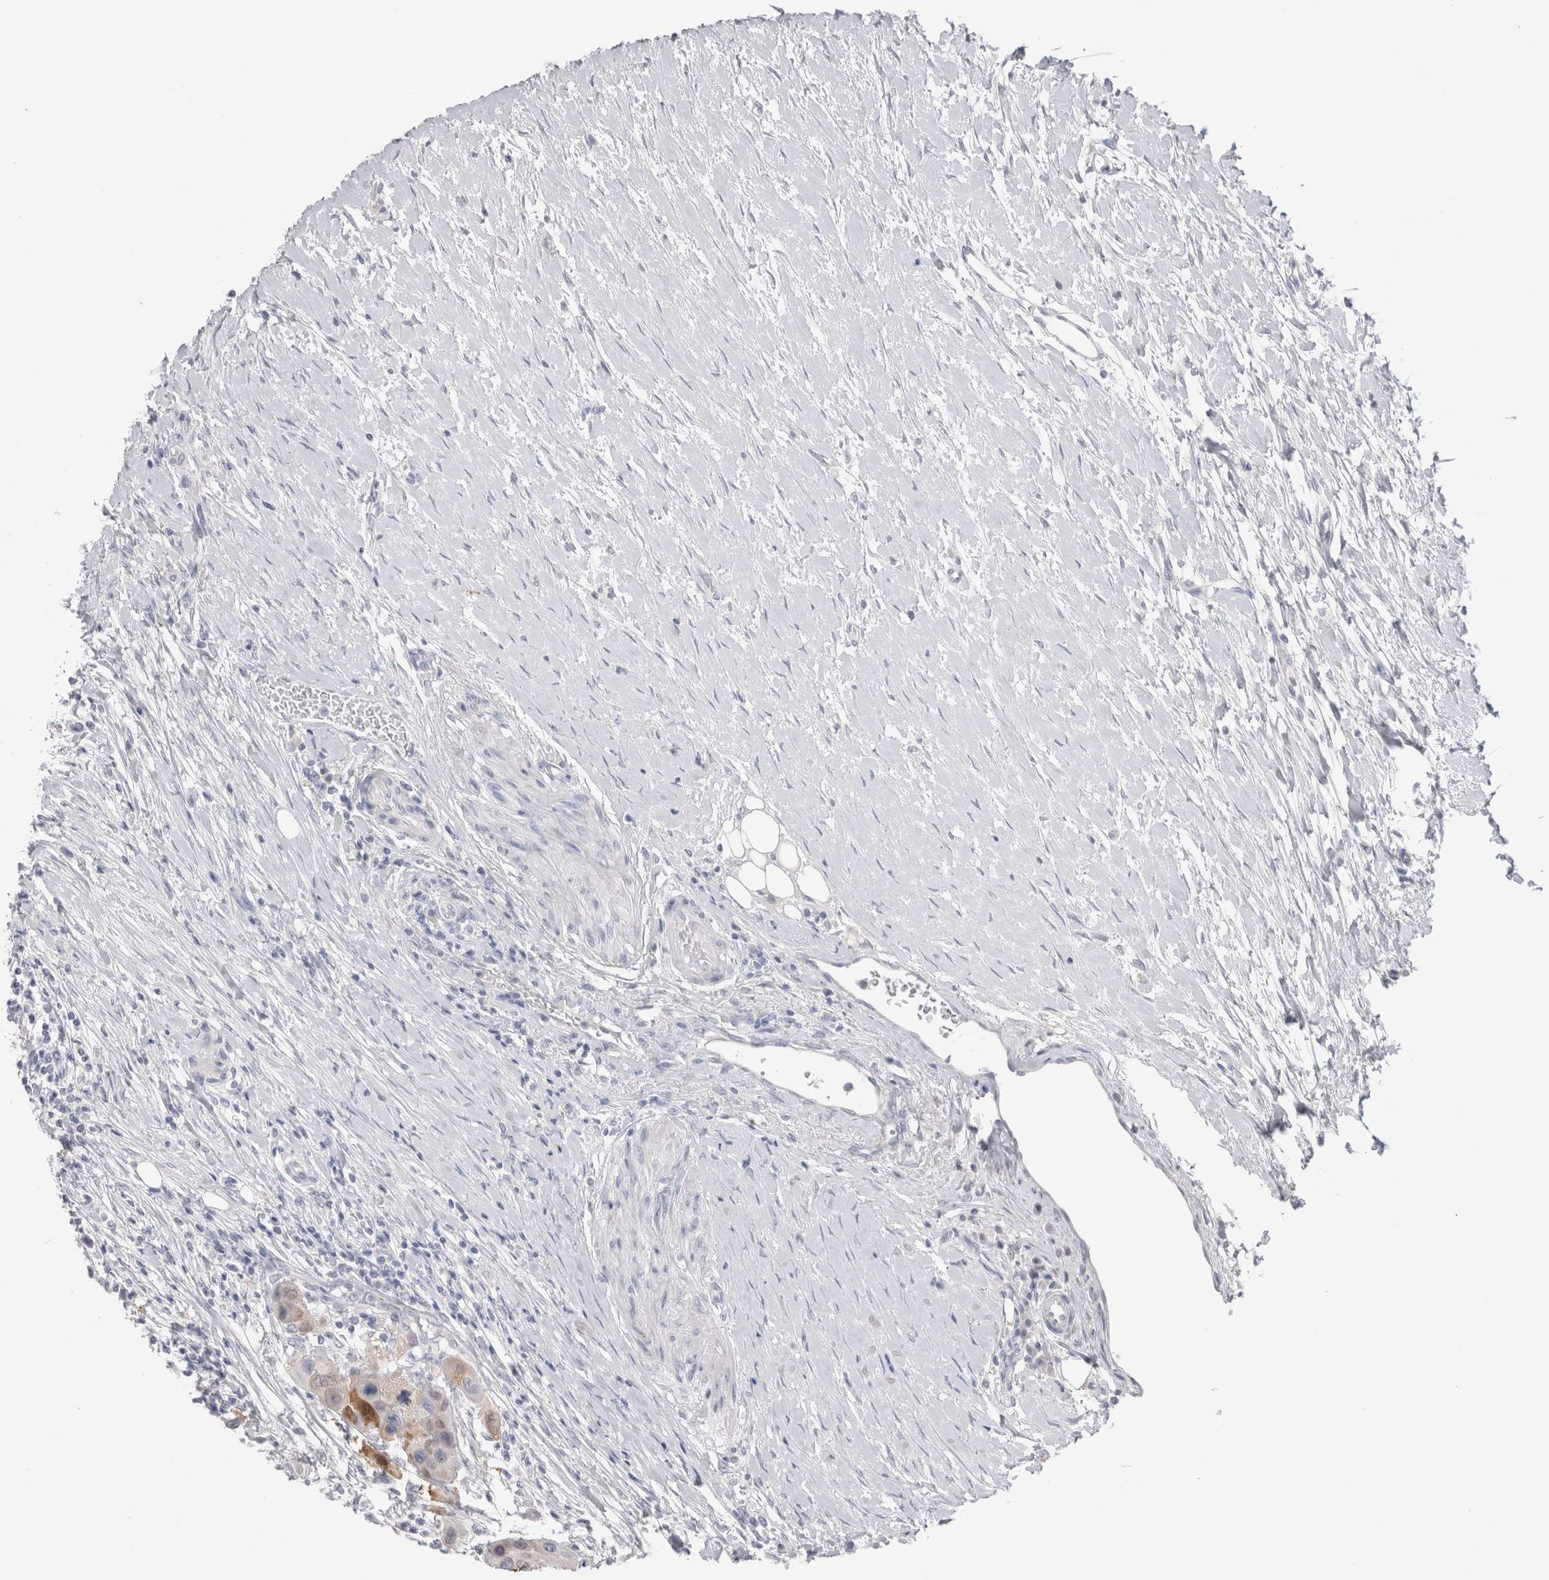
{"staining": {"intensity": "moderate", "quantity": "<25%", "location": "cytoplasmic/membranous,nuclear"}, "tissue": "urothelial cancer", "cell_type": "Tumor cells", "image_type": "cancer", "snomed": [{"axis": "morphology", "description": "Urothelial carcinoma, High grade"}, {"axis": "topography", "description": "Urinary bladder"}], "caption": "Human urothelial carcinoma (high-grade) stained for a protein (brown) demonstrates moderate cytoplasmic/membranous and nuclear positive positivity in about <25% of tumor cells.", "gene": "SUCNR1", "patient": {"sex": "female", "age": 56}}